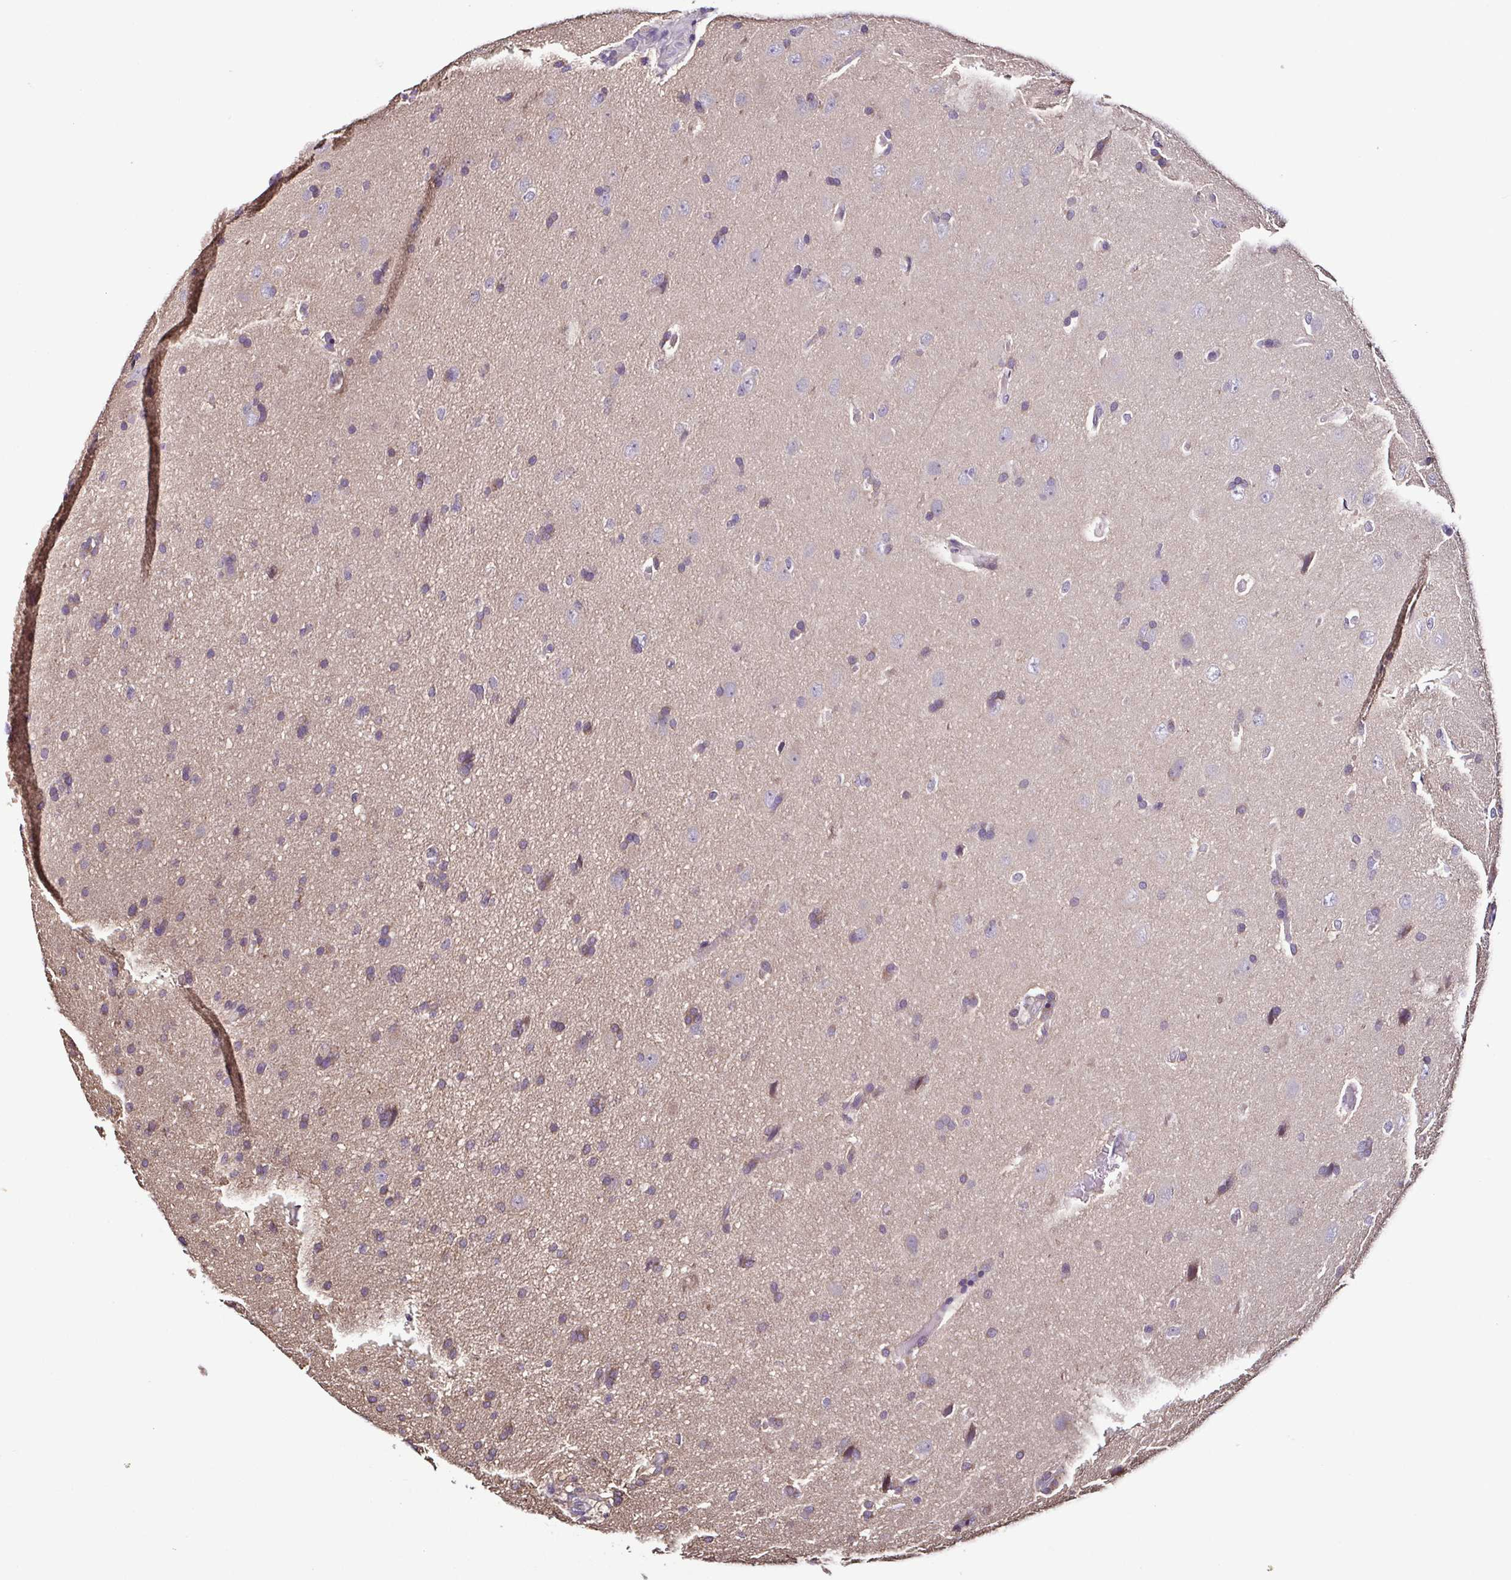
{"staining": {"intensity": "weak", "quantity": "<25%", "location": "nuclear"}, "tissue": "glioma", "cell_type": "Tumor cells", "image_type": "cancer", "snomed": [{"axis": "morphology", "description": "Glioma, malignant, Low grade"}, {"axis": "topography", "description": "Brain"}], "caption": "Immunohistochemistry (IHC) of human malignant glioma (low-grade) demonstrates no positivity in tumor cells.", "gene": "LMOD2", "patient": {"sex": "female", "age": 54}}